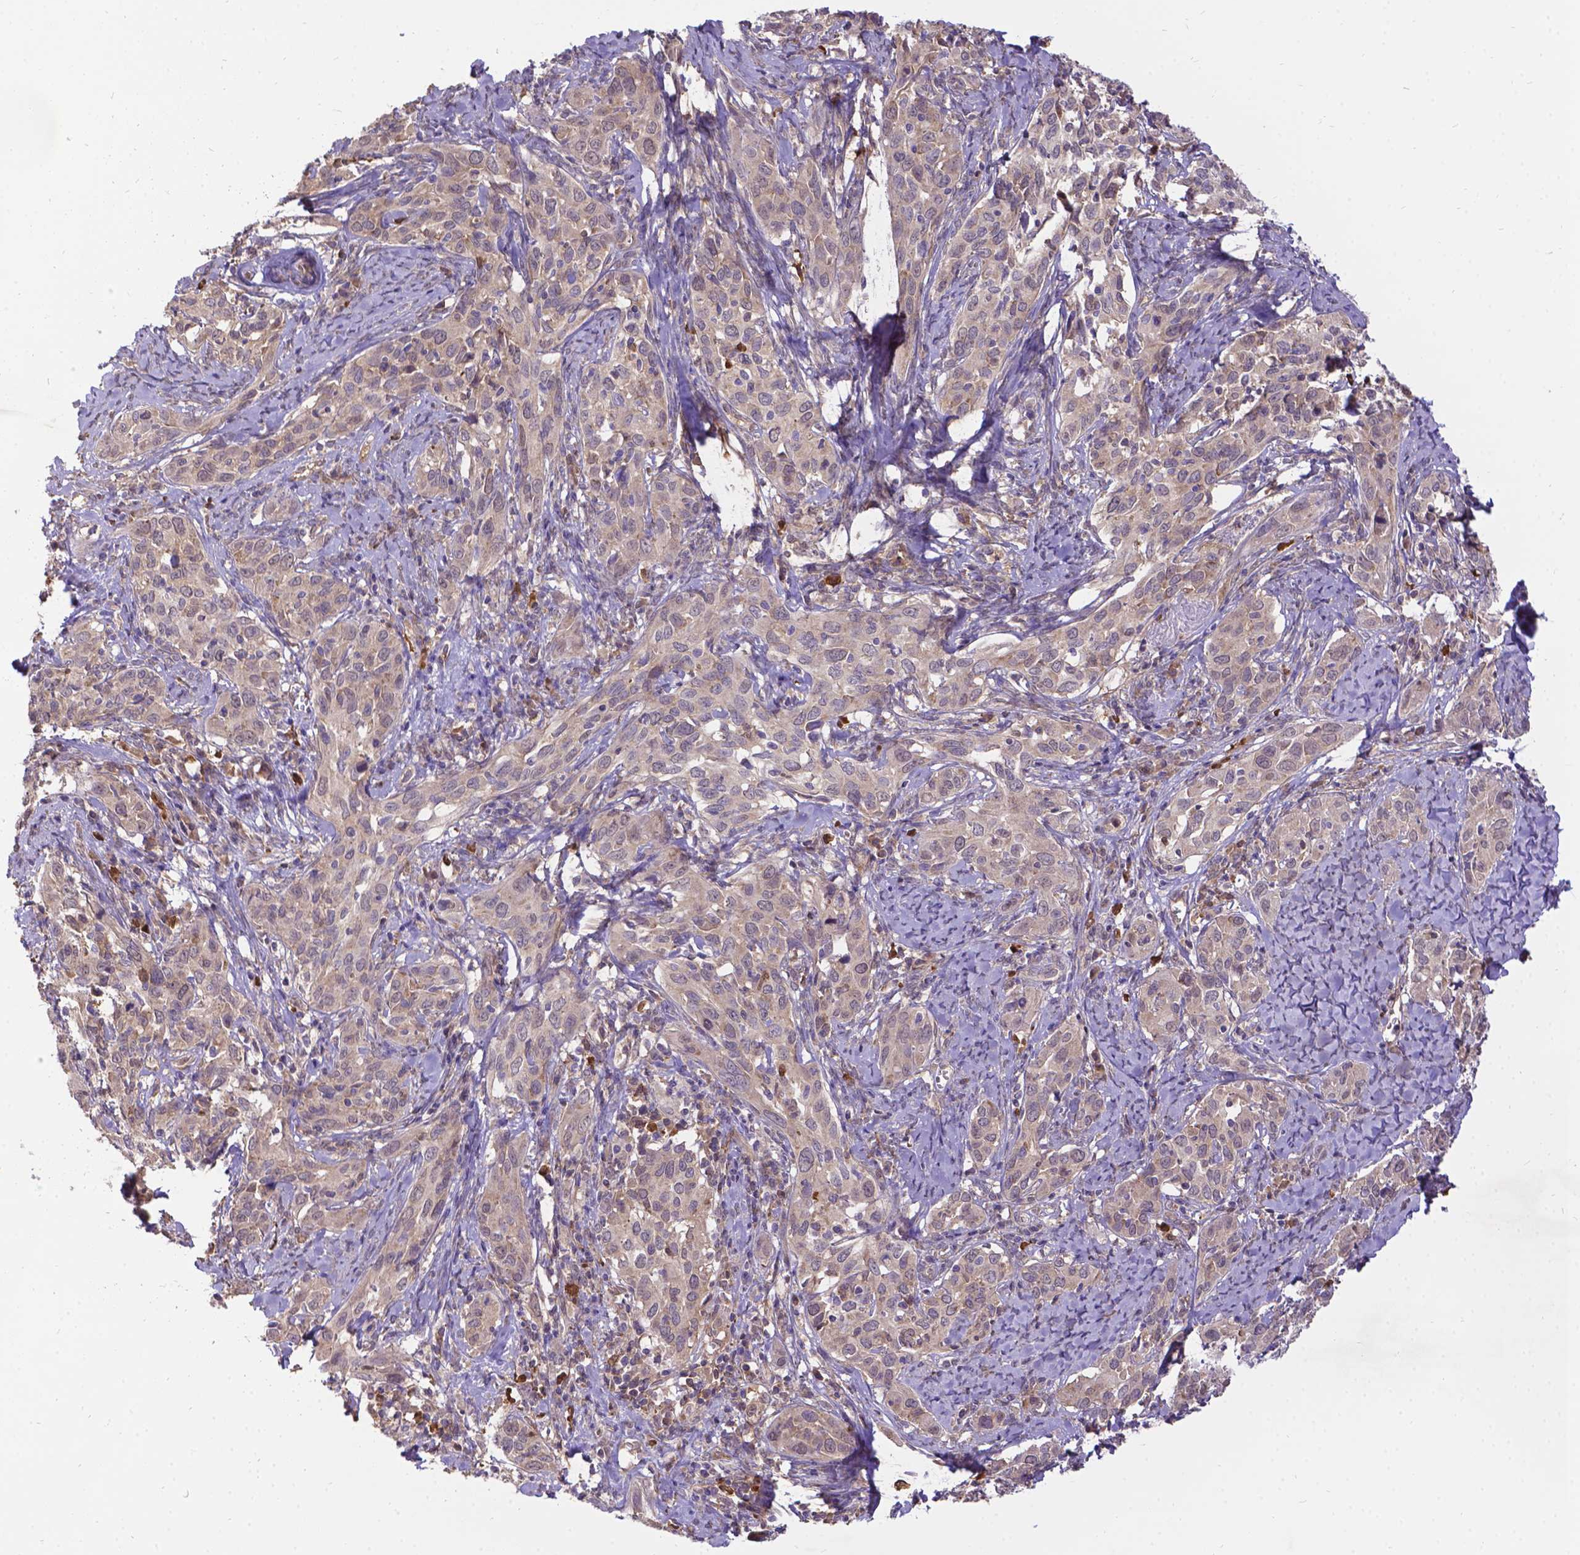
{"staining": {"intensity": "weak", "quantity": "25%-75%", "location": "cytoplasmic/membranous"}, "tissue": "cervical cancer", "cell_type": "Tumor cells", "image_type": "cancer", "snomed": [{"axis": "morphology", "description": "Squamous cell carcinoma, NOS"}, {"axis": "topography", "description": "Cervix"}], "caption": "Protein staining demonstrates weak cytoplasmic/membranous positivity in about 25%-75% of tumor cells in cervical cancer (squamous cell carcinoma).", "gene": "DENND6A", "patient": {"sex": "female", "age": 51}}